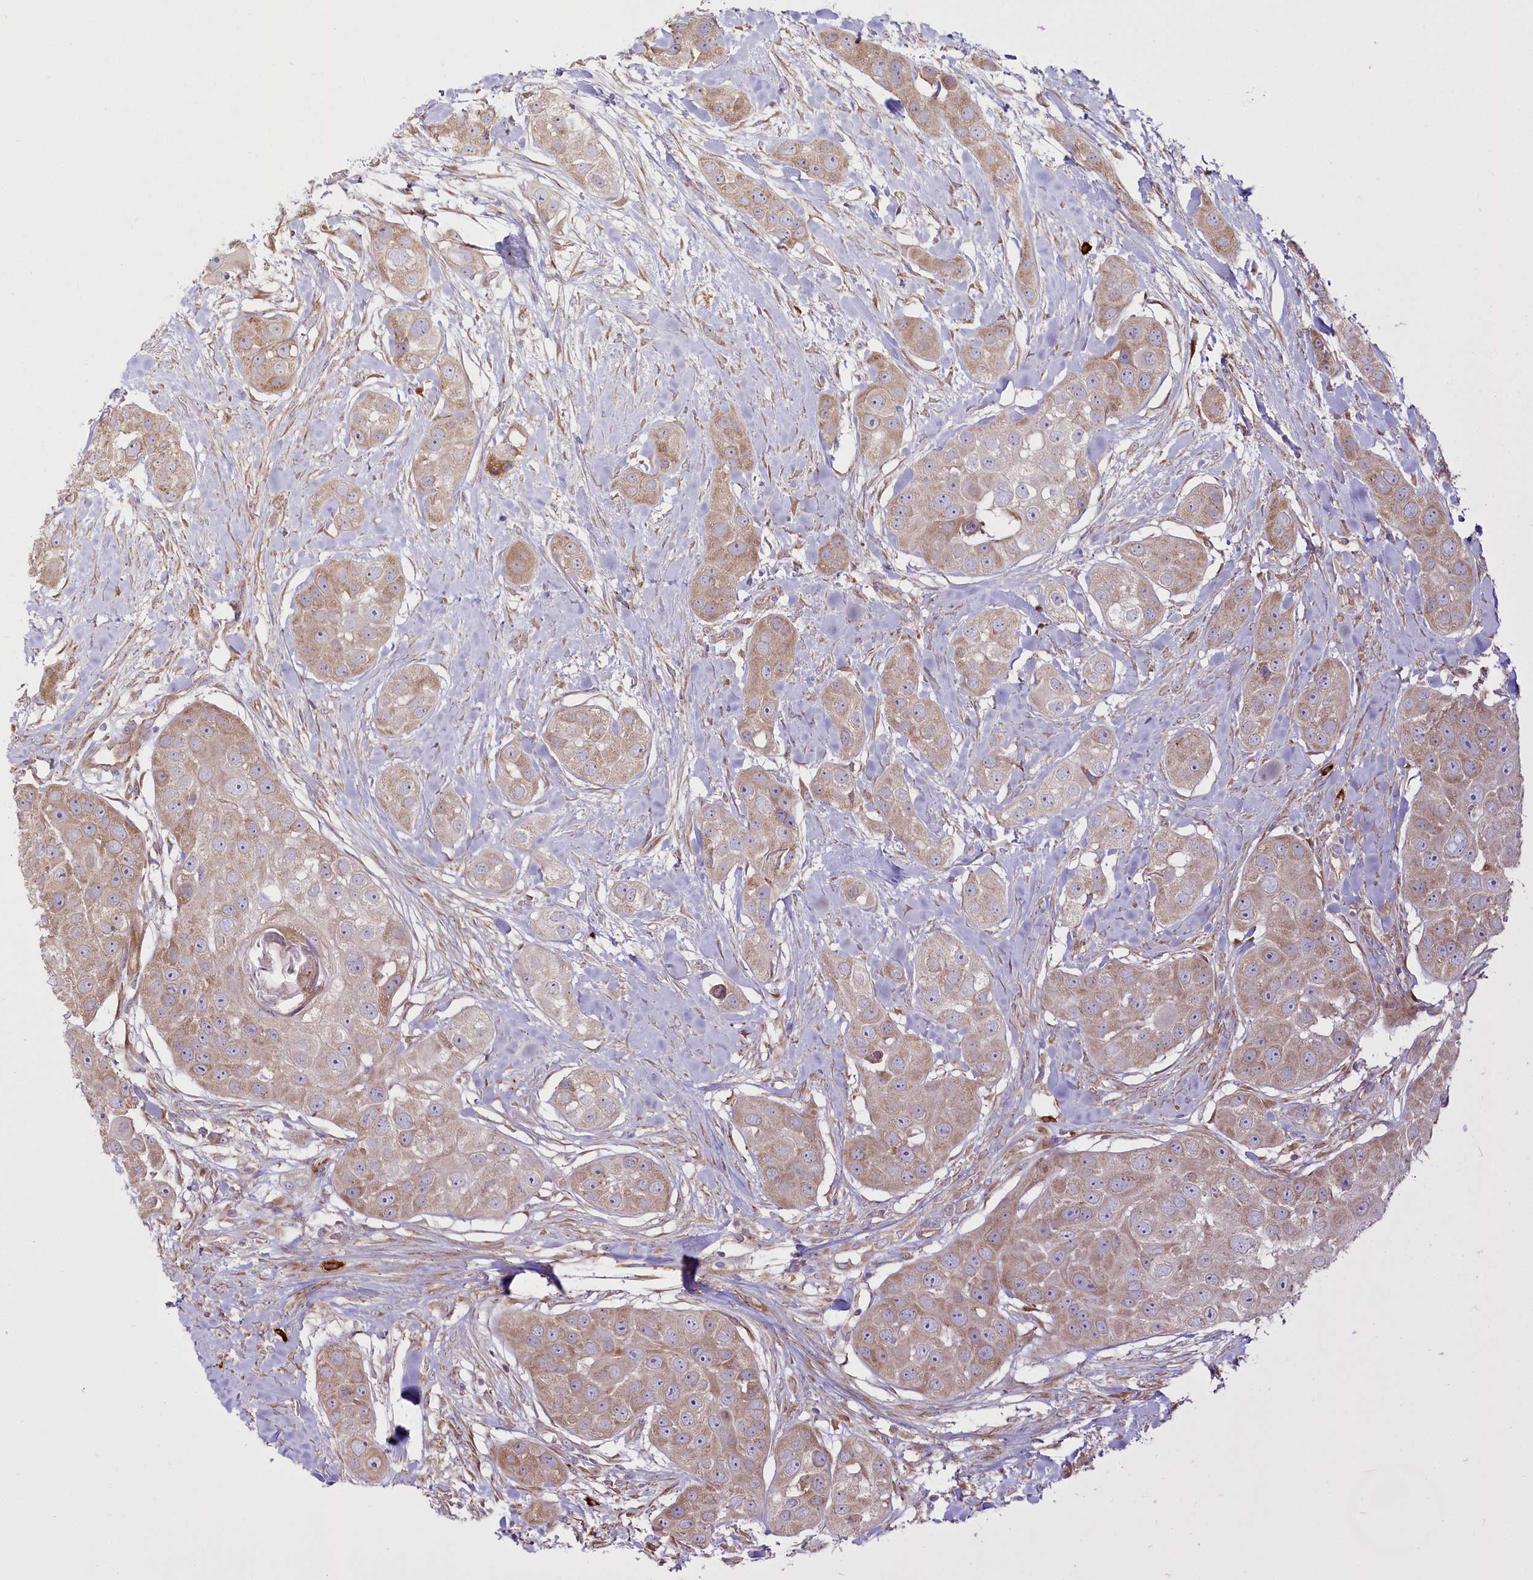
{"staining": {"intensity": "moderate", "quantity": ">75%", "location": "cytoplasmic/membranous"}, "tissue": "head and neck cancer", "cell_type": "Tumor cells", "image_type": "cancer", "snomed": [{"axis": "morphology", "description": "Normal tissue, NOS"}, {"axis": "morphology", "description": "Squamous cell carcinoma, NOS"}, {"axis": "topography", "description": "Skeletal muscle"}, {"axis": "topography", "description": "Head-Neck"}], "caption": "Protein expression analysis of human squamous cell carcinoma (head and neck) reveals moderate cytoplasmic/membranous expression in approximately >75% of tumor cells.", "gene": "HARS2", "patient": {"sex": "male", "age": 51}}